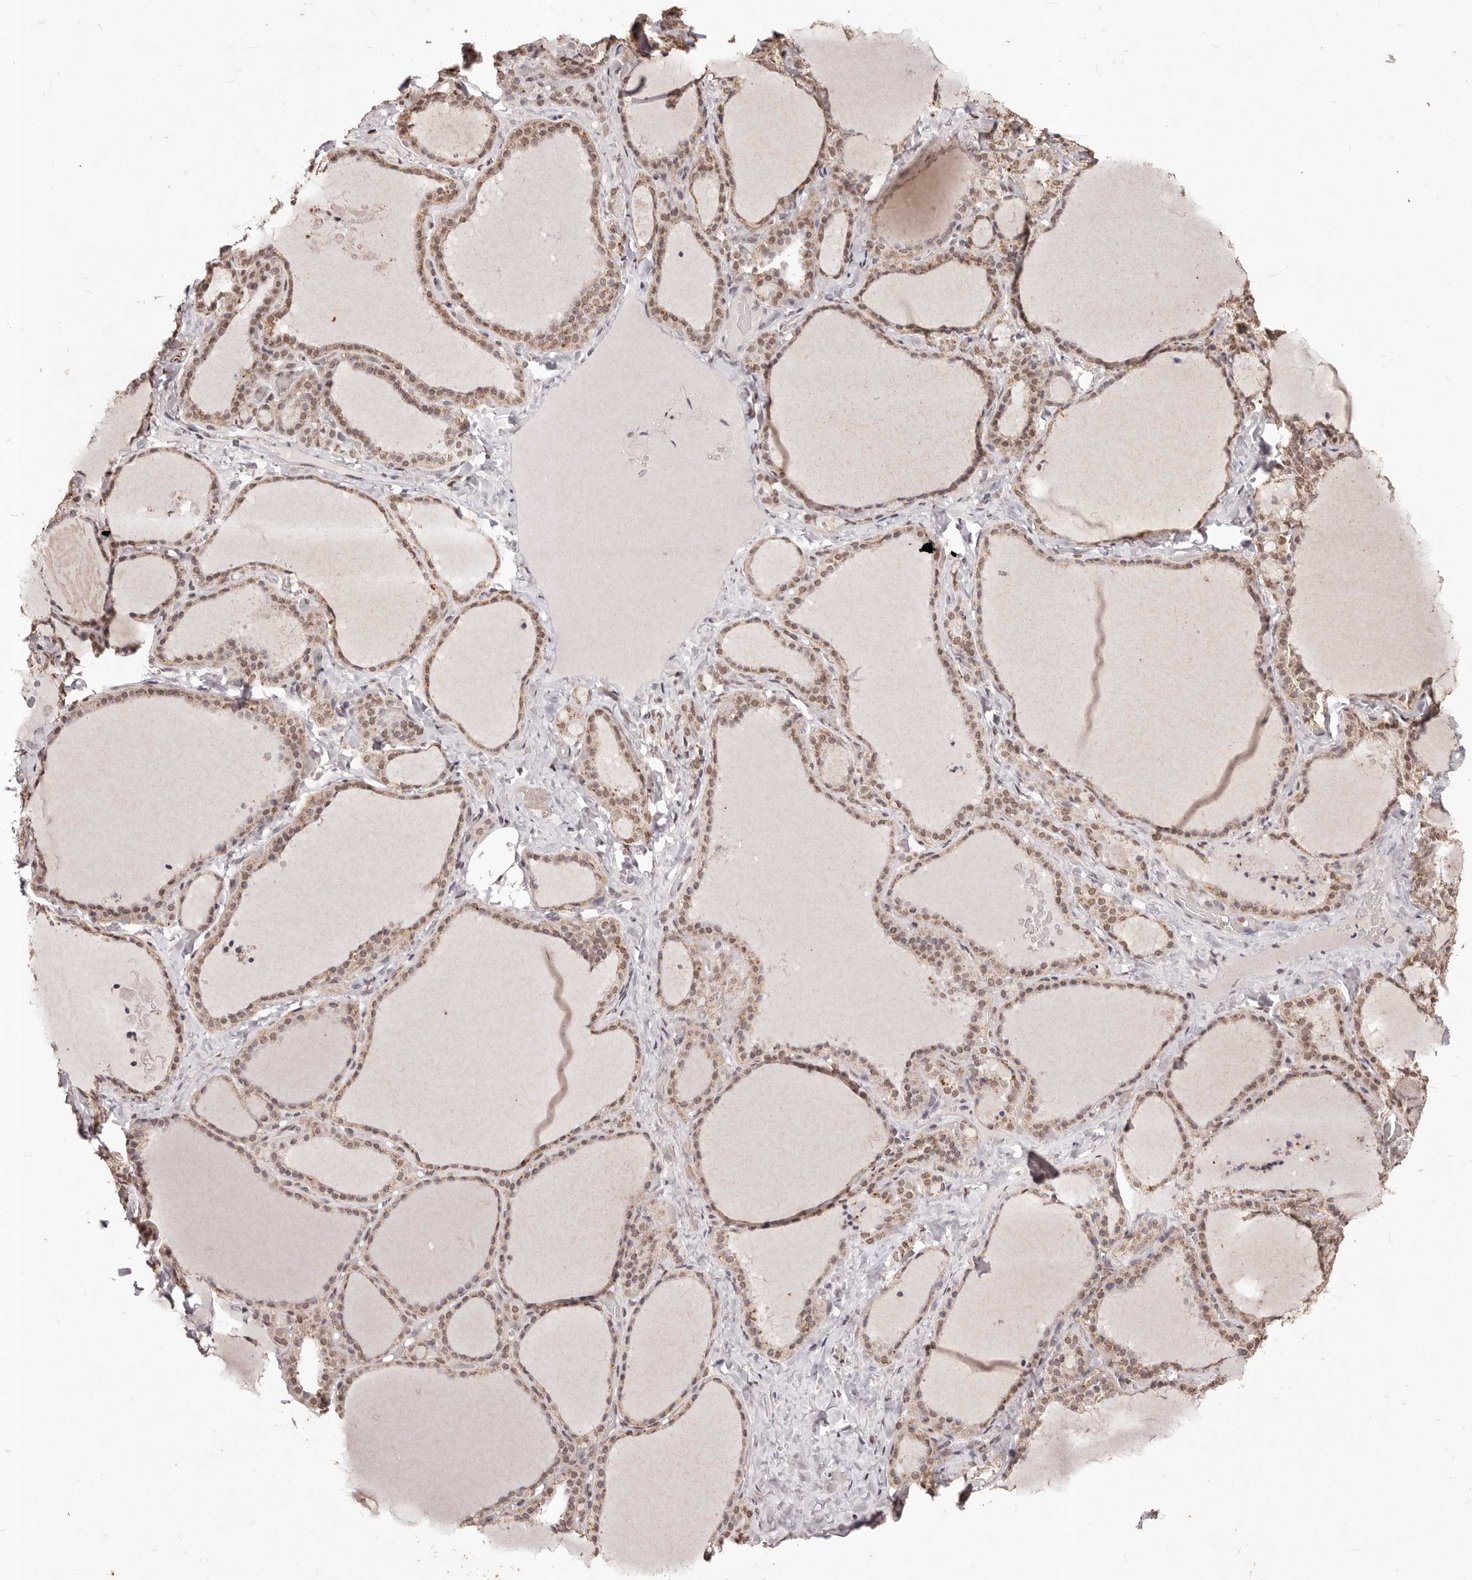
{"staining": {"intensity": "moderate", "quantity": ">75%", "location": "cytoplasmic/membranous,nuclear"}, "tissue": "thyroid gland", "cell_type": "Glandular cells", "image_type": "normal", "snomed": [{"axis": "morphology", "description": "Normal tissue, NOS"}, {"axis": "topography", "description": "Thyroid gland"}], "caption": "The image reveals staining of normal thyroid gland, revealing moderate cytoplasmic/membranous,nuclear protein expression (brown color) within glandular cells.", "gene": "RPS6KA5", "patient": {"sex": "female", "age": 22}}